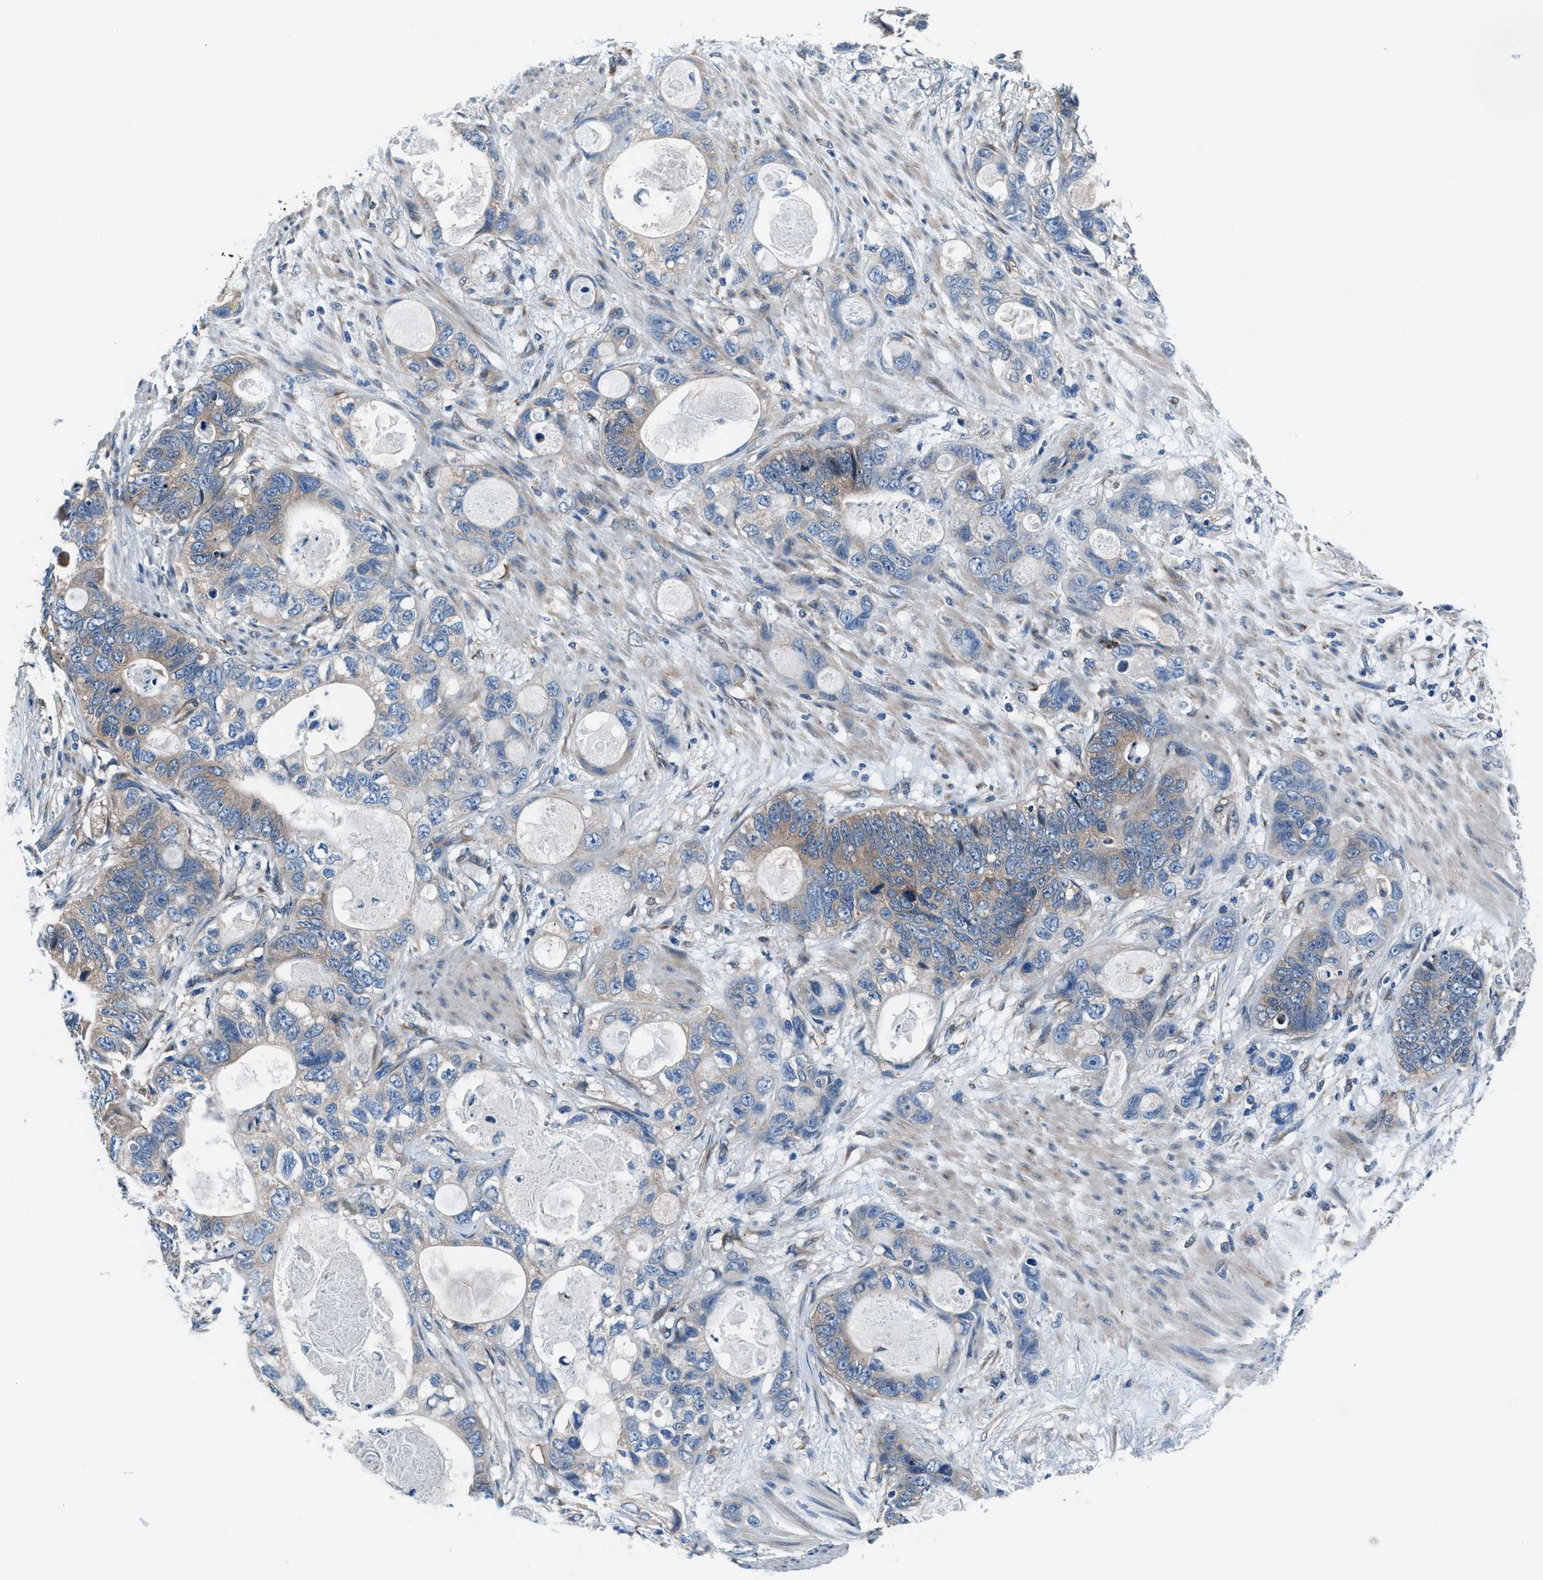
{"staining": {"intensity": "weak", "quantity": "<25%", "location": "cytoplasmic/membranous"}, "tissue": "stomach cancer", "cell_type": "Tumor cells", "image_type": "cancer", "snomed": [{"axis": "morphology", "description": "Normal tissue, NOS"}, {"axis": "morphology", "description": "Adenocarcinoma, NOS"}, {"axis": "topography", "description": "Stomach"}], "caption": "Tumor cells are negative for protein expression in human stomach cancer (adenocarcinoma).", "gene": "PRTFDC1", "patient": {"sex": "female", "age": 89}}